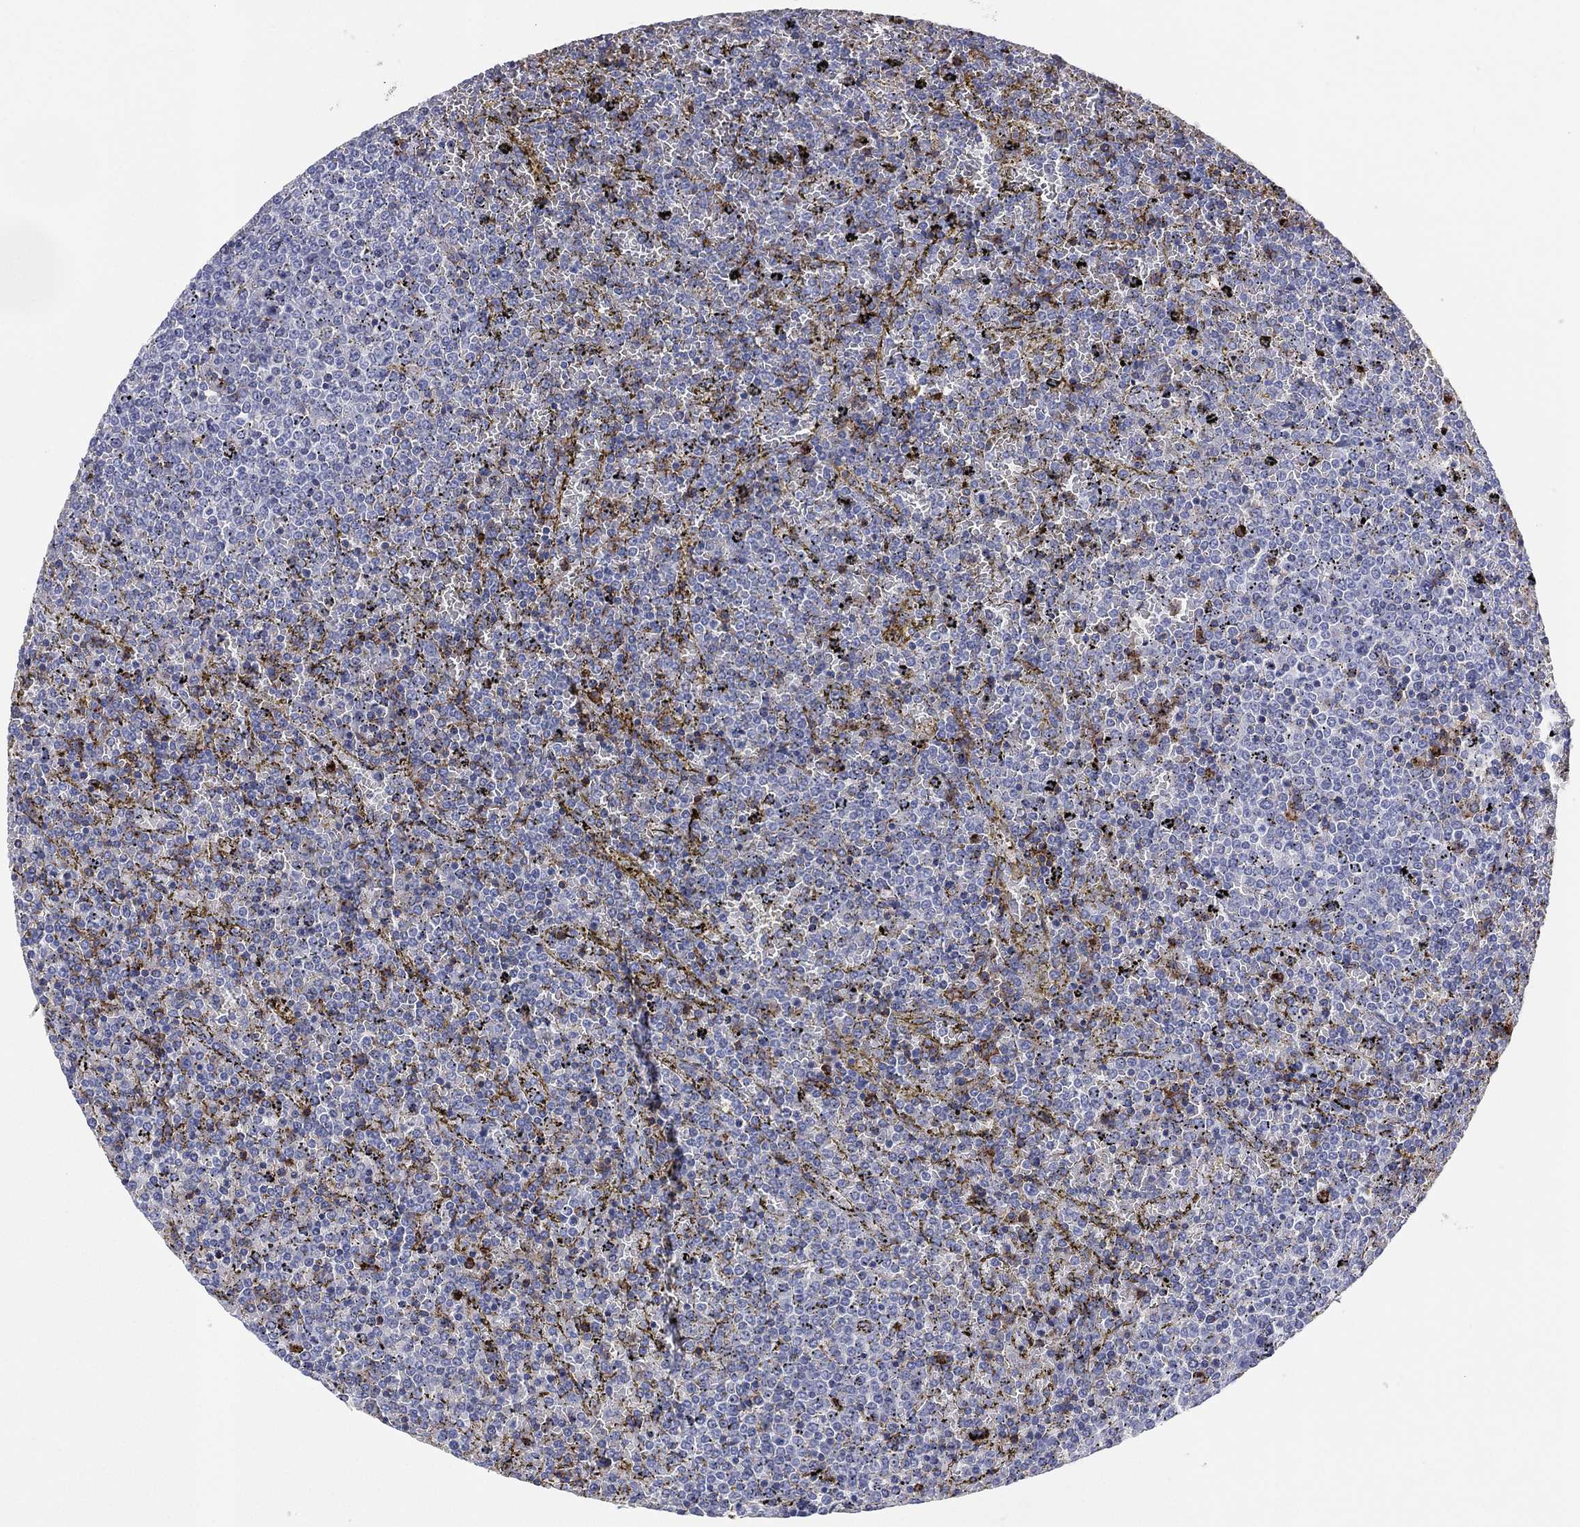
{"staining": {"intensity": "negative", "quantity": "none", "location": "none"}, "tissue": "lymphoma", "cell_type": "Tumor cells", "image_type": "cancer", "snomed": [{"axis": "morphology", "description": "Malignant lymphoma, non-Hodgkin's type, Low grade"}, {"axis": "topography", "description": "Spleen"}], "caption": "Immunohistochemical staining of lymphoma reveals no significant expression in tumor cells.", "gene": "SELPLG", "patient": {"sex": "female", "age": 77}}